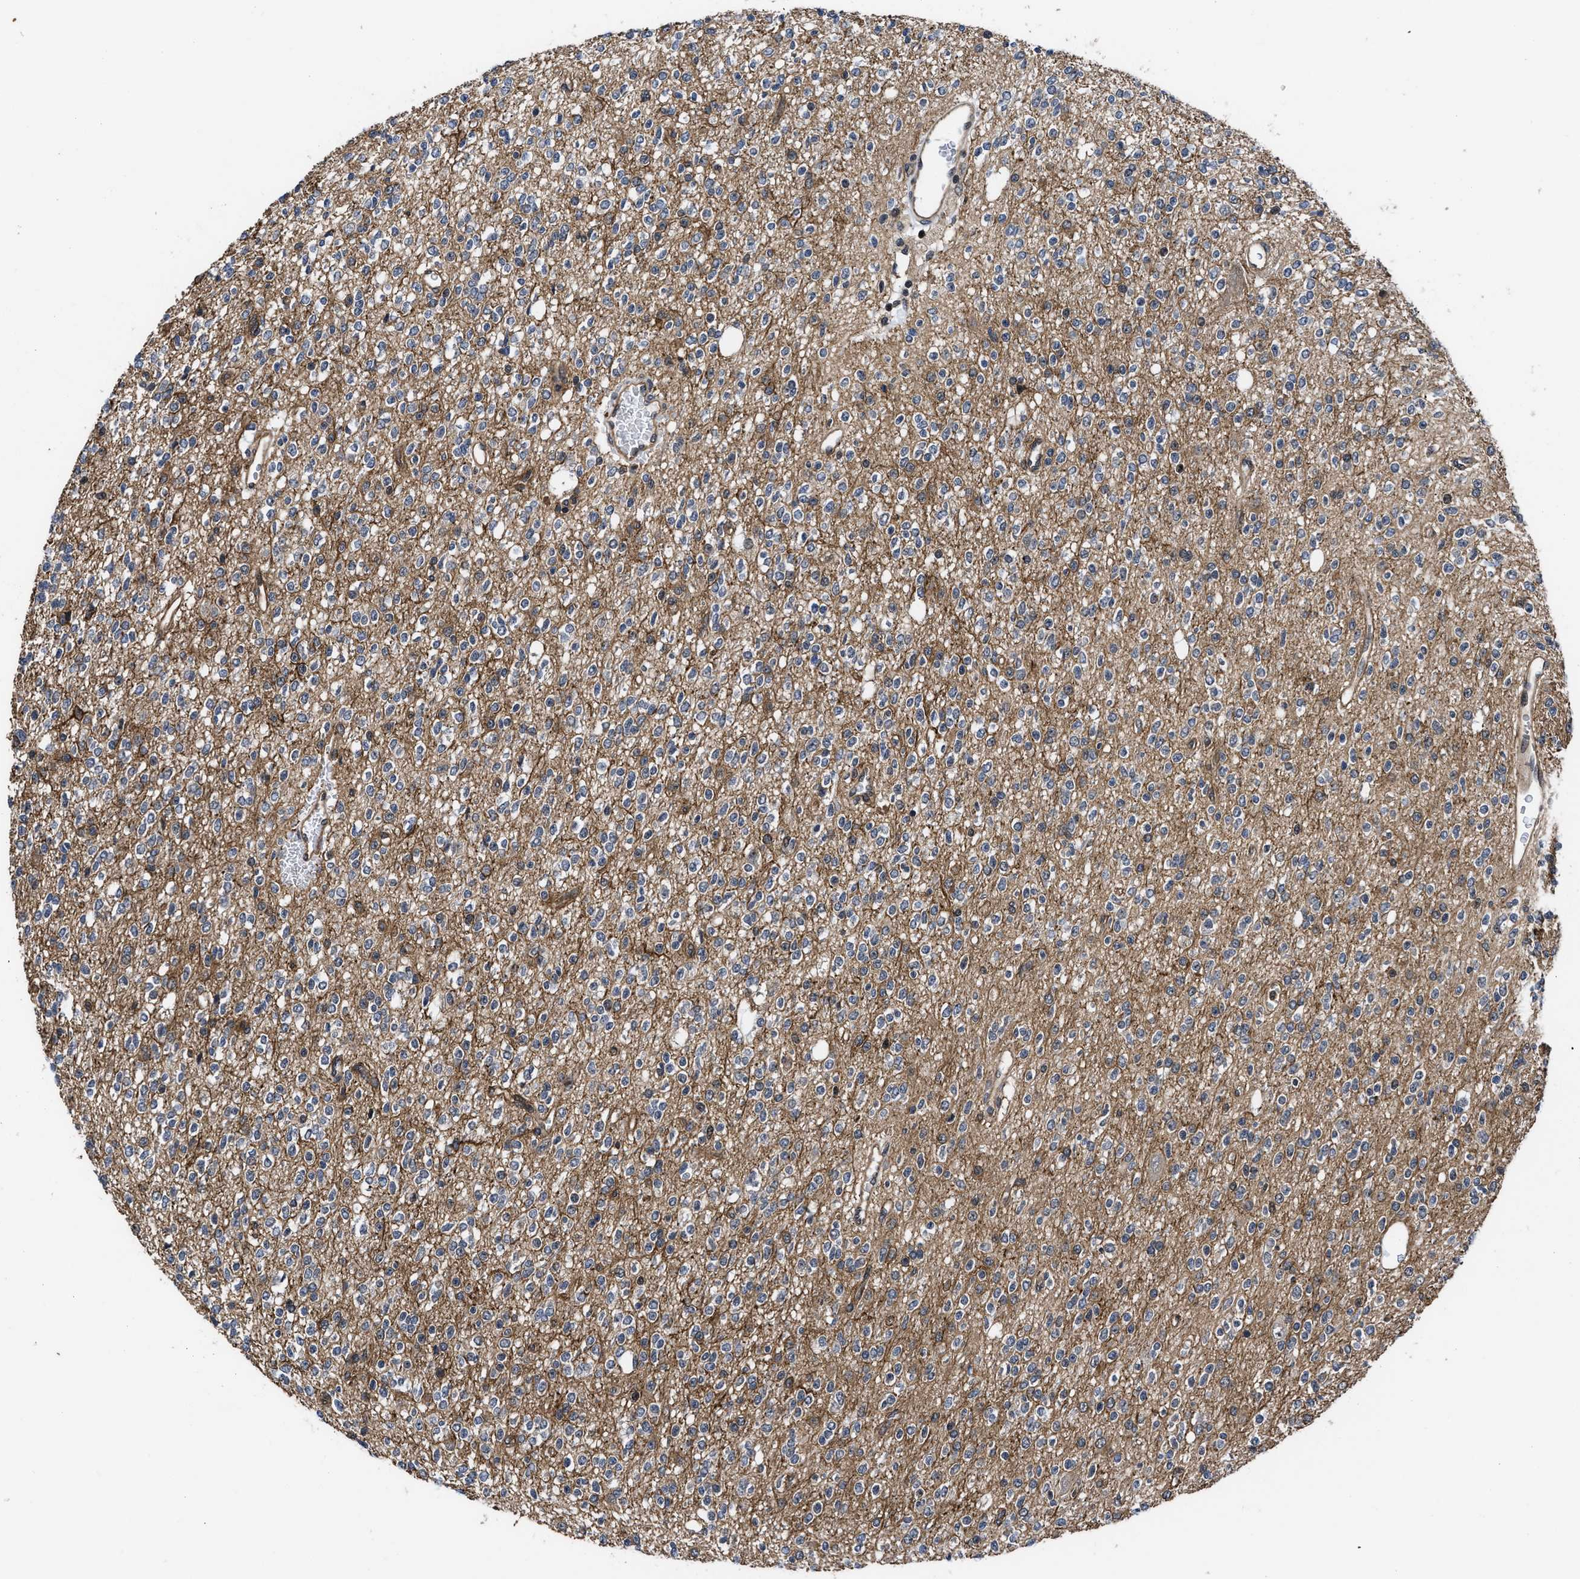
{"staining": {"intensity": "weak", "quantity": "<25%", "location": "cytoplasmic/membranous"}, "tissue": "glioma", "cell_type": "Tumor cells", "image_type": "cancer", "snomed": [{"axis": "morphology", "description": "Glioma, malignant, High grade"}, {"axis": "topography", "description": "Brain"}], "caption": "A histopathology image of human glioma is negative for staining in tumor cells.", "gene": "DNAJC14", "patient": {"sex": "male", "age": 34}}